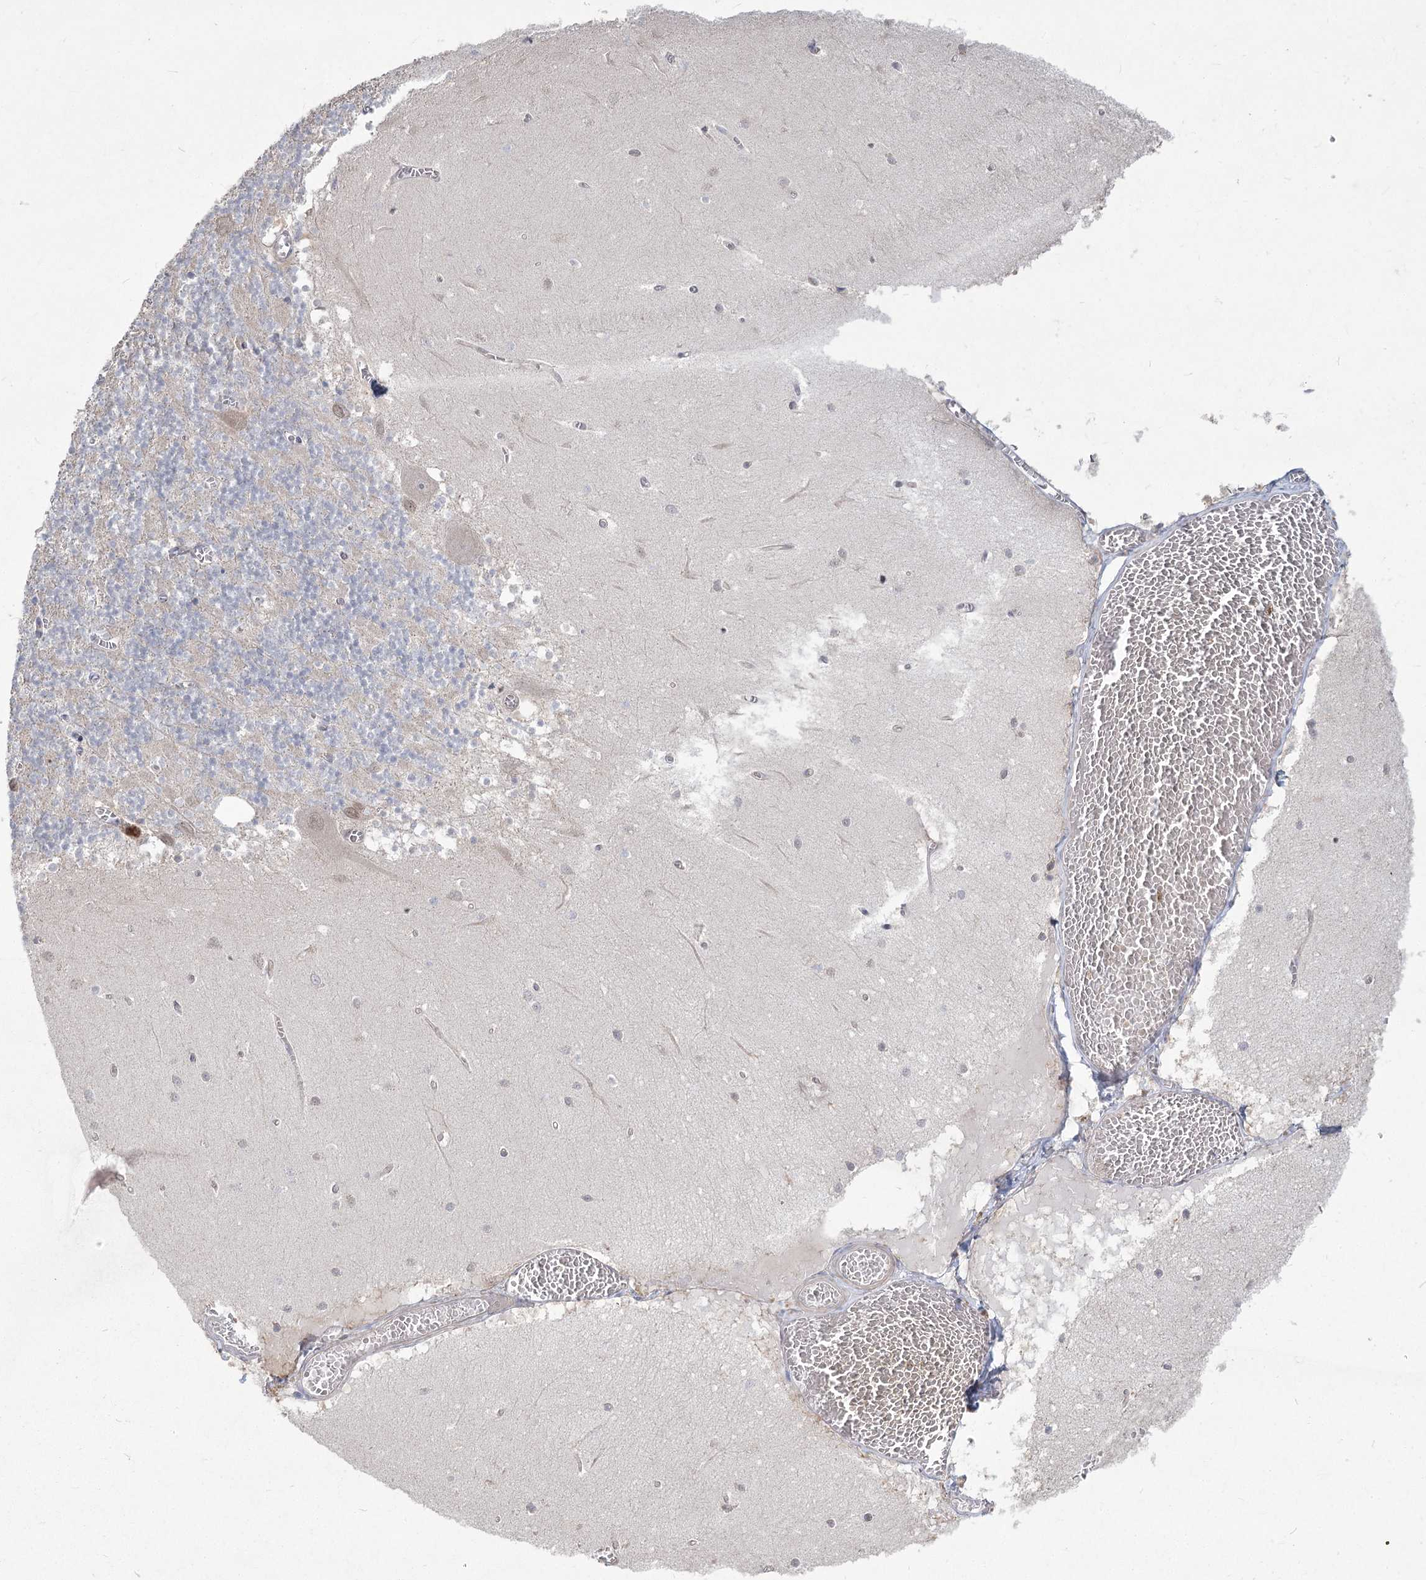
{"staining": {"intensity": "negative", "quantity": "none", "location": "none"}, "tissue": "cerebellum", "cell_type": "Cells in granular layer", "image_type": "normal", "snomed": [{"axis": "morphology", "description": "Normal tissue, NOS"}, {"axis": "topography", "description": "Cerebellum"}], "caption": "Protein analysis of benign cerebellum exhibits no significant staining in cells in granular layer. (DAB IHC with hematoxylin counter stain).", "gene": "CAMTA1", "patient": {"sex": "female", "age": 28}}